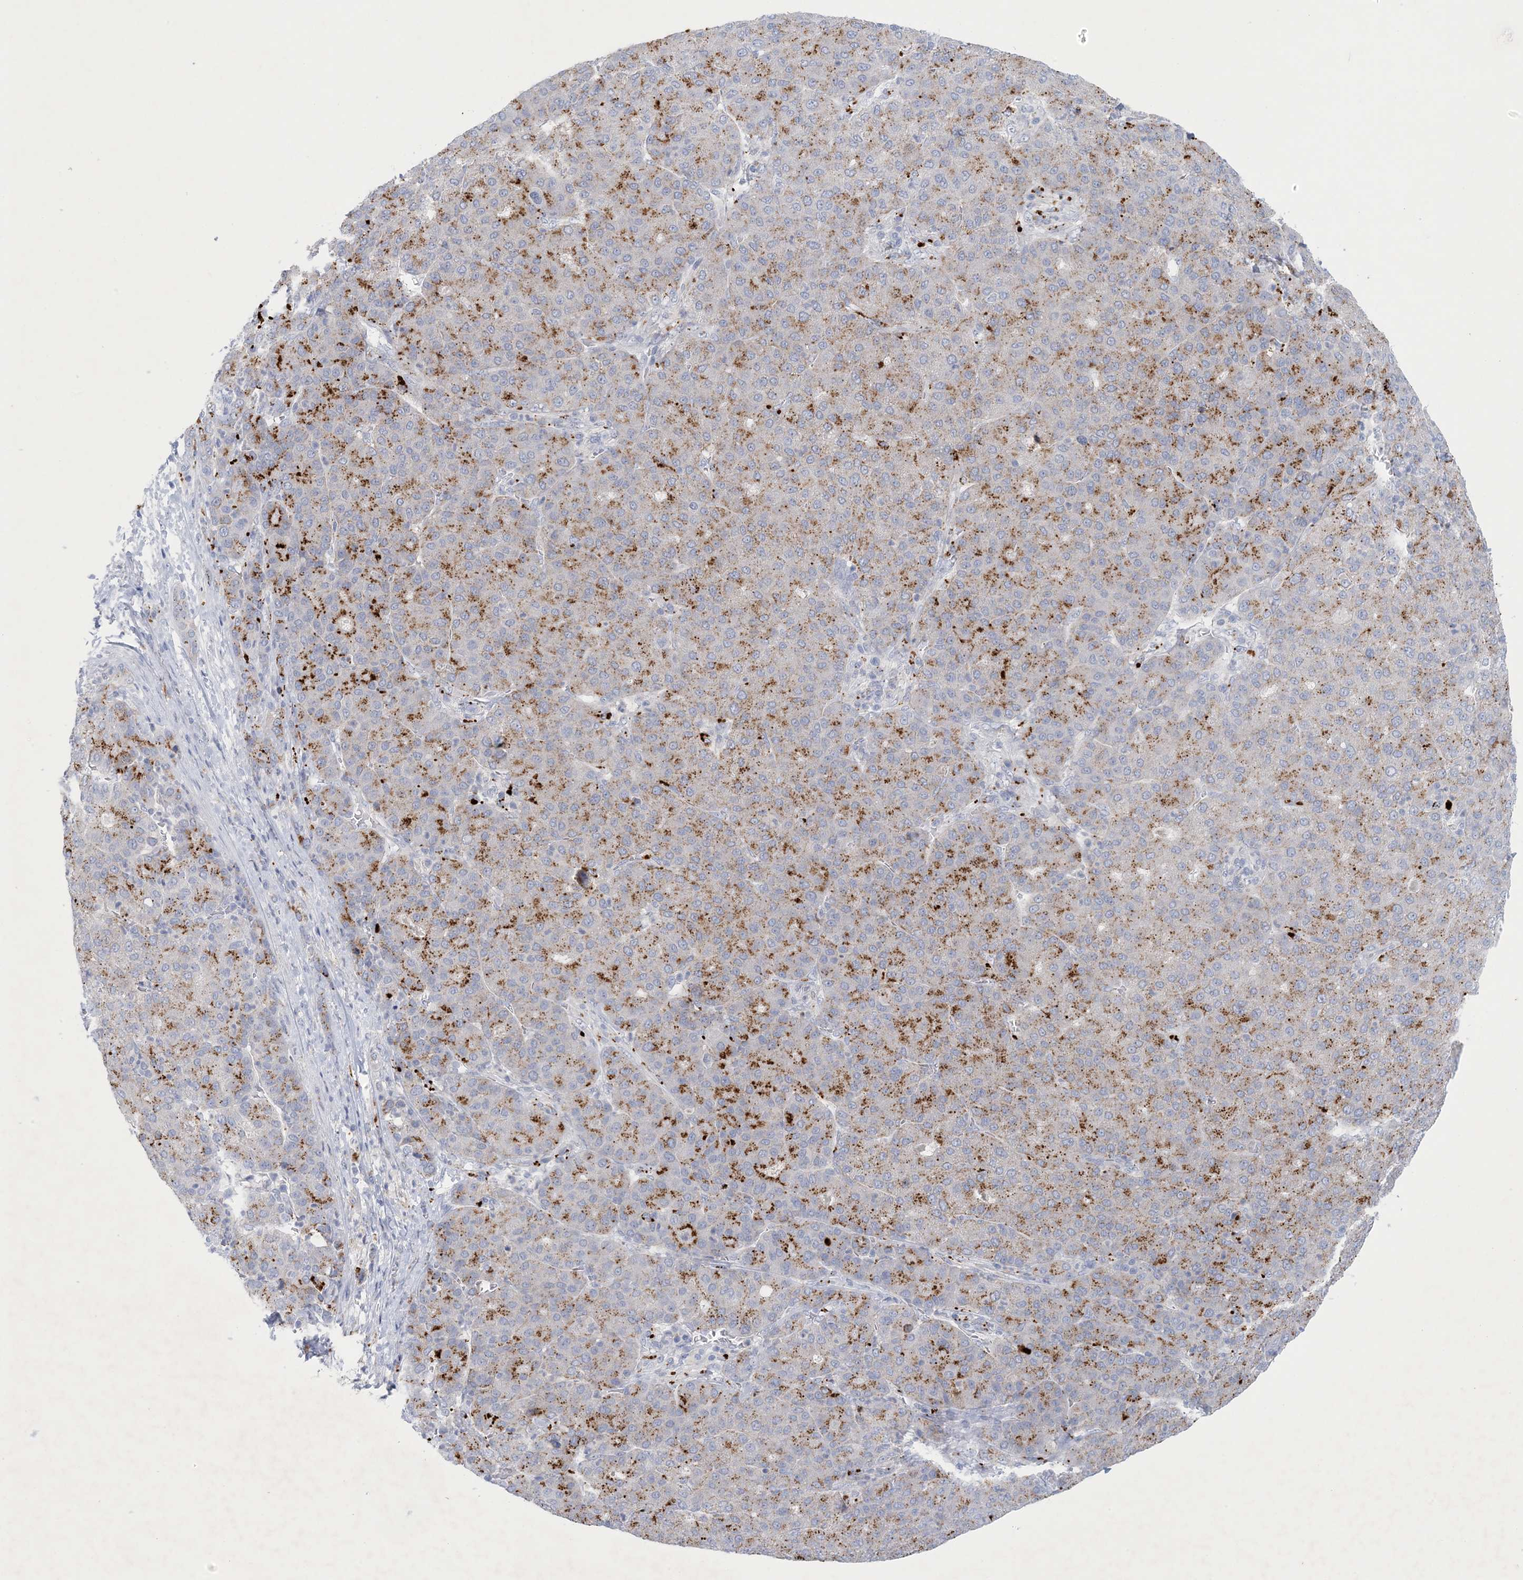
{"staining": {"intensity": "moderate", "quantity": "25%-75%", "location": "cytoplasmic/membranous"}, "tissue": "liver cancer", "cell_type": "Tumor cells", "image_type": "cancer", "snomed": [{"axis": "morphology", "description": "Carcinoma, Hepatocellular, NOS"}, {"axis": "topography", "description": "Liver"}], "caption": "The photomicrograph exhibits immunohistochemical staining of liver cancer. There is moderate cytoplasmic/membranous positivity is identified in approximately 25%-75% of tumor cells.", "gene": "GABRG1", "patient": {"sex": "male", "age": 65}}